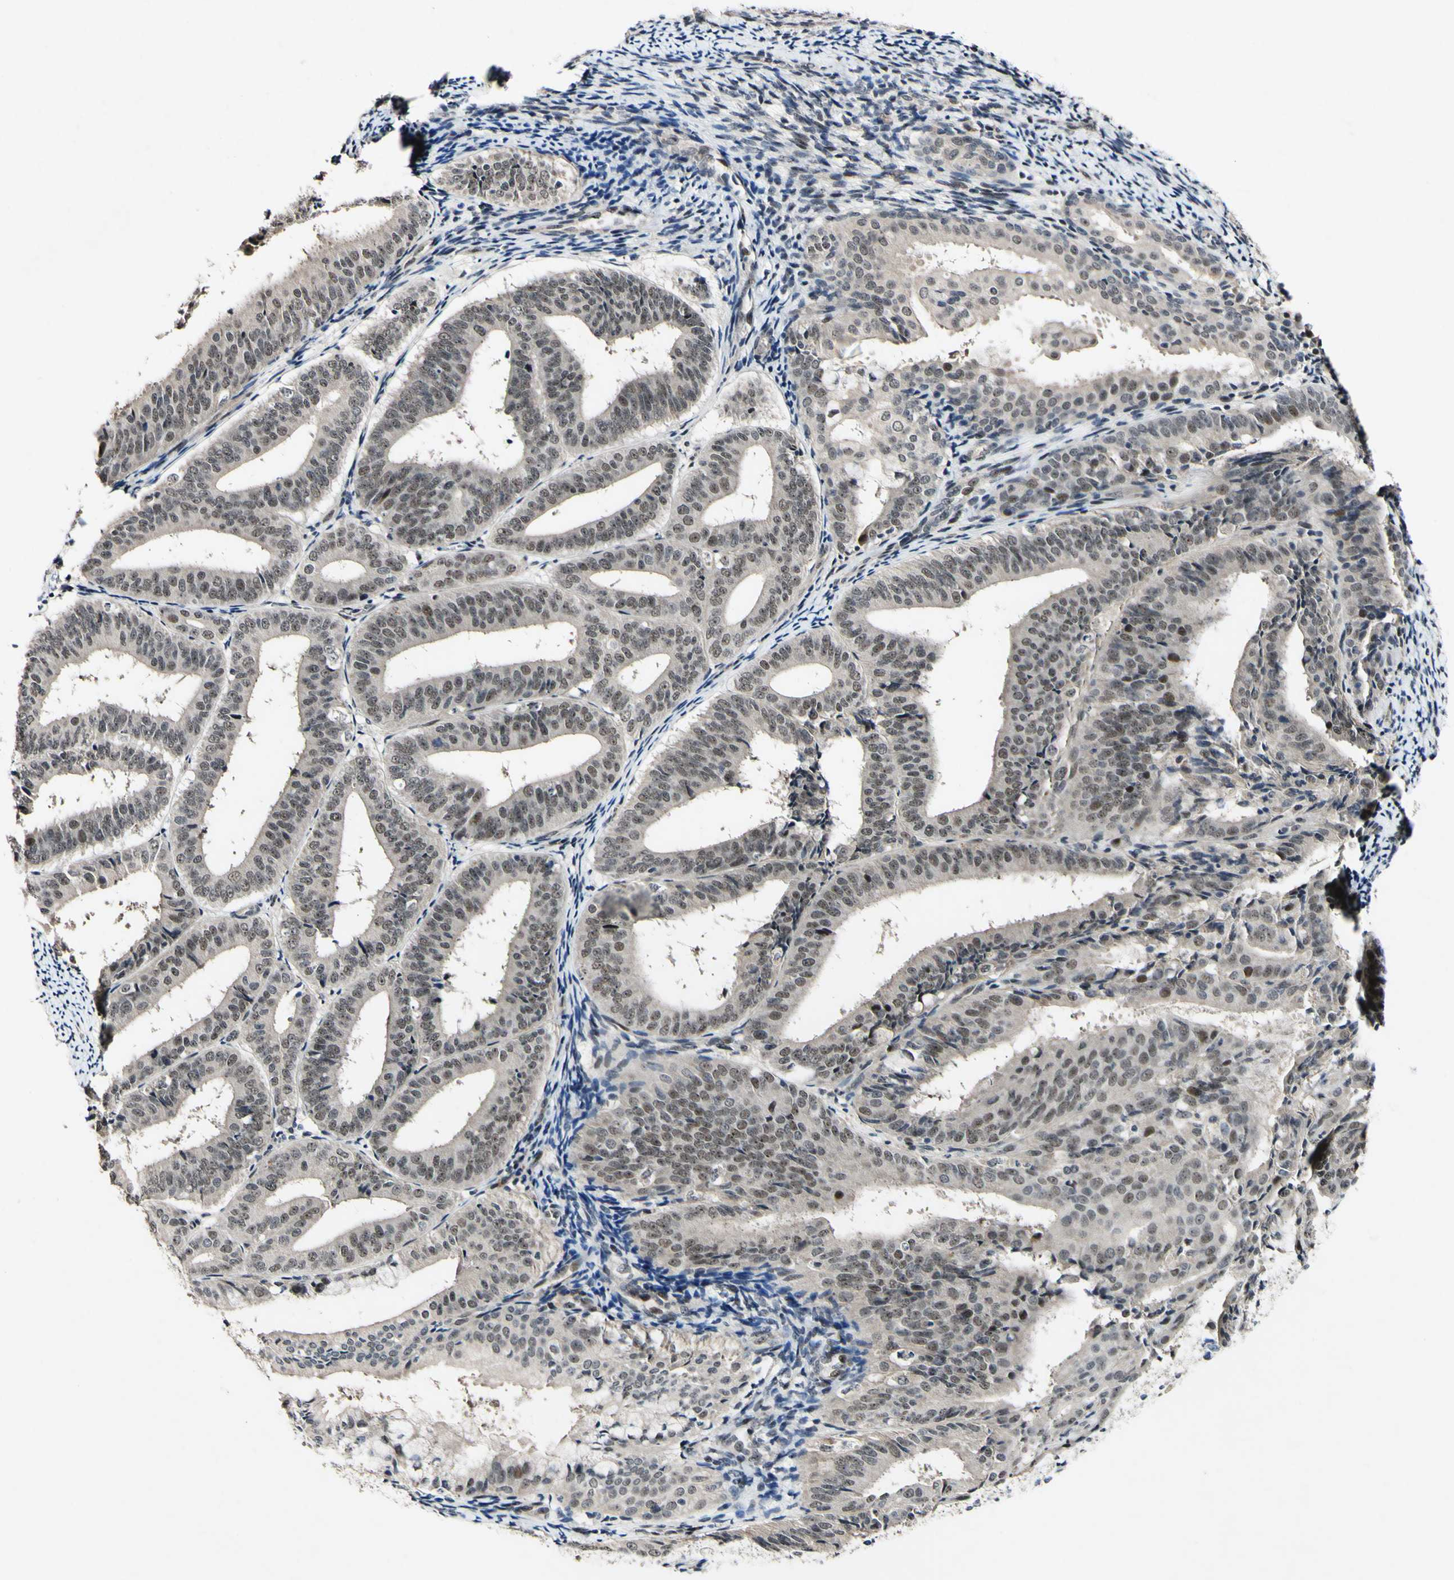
{"staining": {"intensity": "moderate", "quantity": ">75%", "location": "nuclear"}, "tissue": "endometrial cancer", "cell_type": "Tumor cells", "image_type": "cancer", "snomed": [{"axis": "morphology", "description": "Adenocarcinoma, NOS"}, {"axis": "topography", "description": "Endometrium"}], "caption": "The photomicrograph demonstrates immunohistochemical staining of endometrial cancer (adenocarcinoma). There is moderate nuclear positivity is identified in approximately >75% of tumor cells. (DAB (3,3'-diaminobenzidine) IHC with brightfield microscopy, high magnification).", "gene": "POLR2F", "patient": {"sex": "female", "age": 63}}